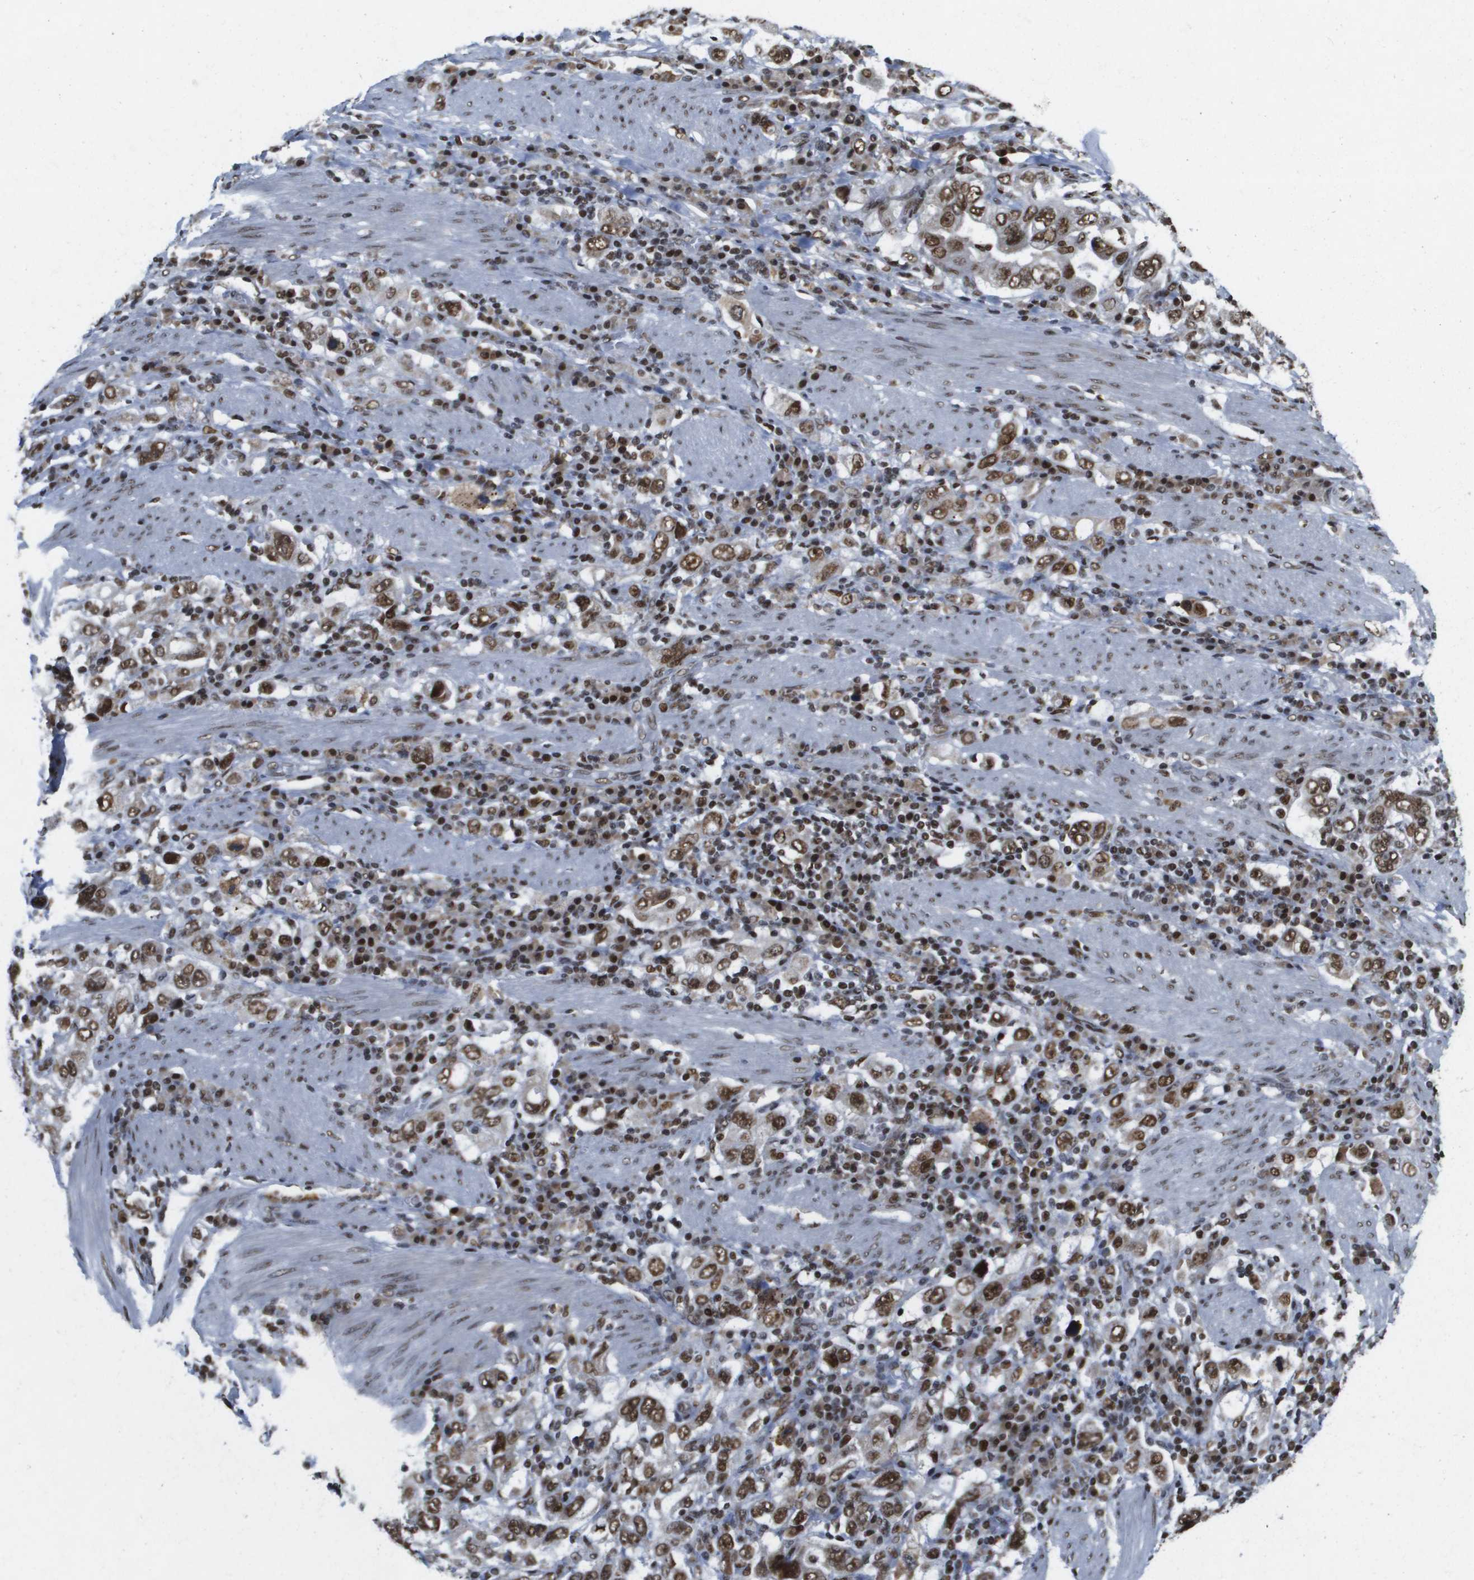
{"staining": {"intensity": "strong", "quantity": ">75%", "location": "nuclear"}, "tissue": "stomach cancer", "cell_type": "Tumor cells", "image_type": "cancer", "snomed": [{"axis": "morphology", "description": "Adenocarcinoma, NOS"}, {"axis": "topography", "description": "Stomach, upper"}], "caption": "Human stomach cancer (adenocarcinoma) stained for a protein (brown) reveals strong nuclear positive expression in about >75% of tumor cells.", "gene": "NSRP1", "patient": {"sex": "male", "age": 62}}